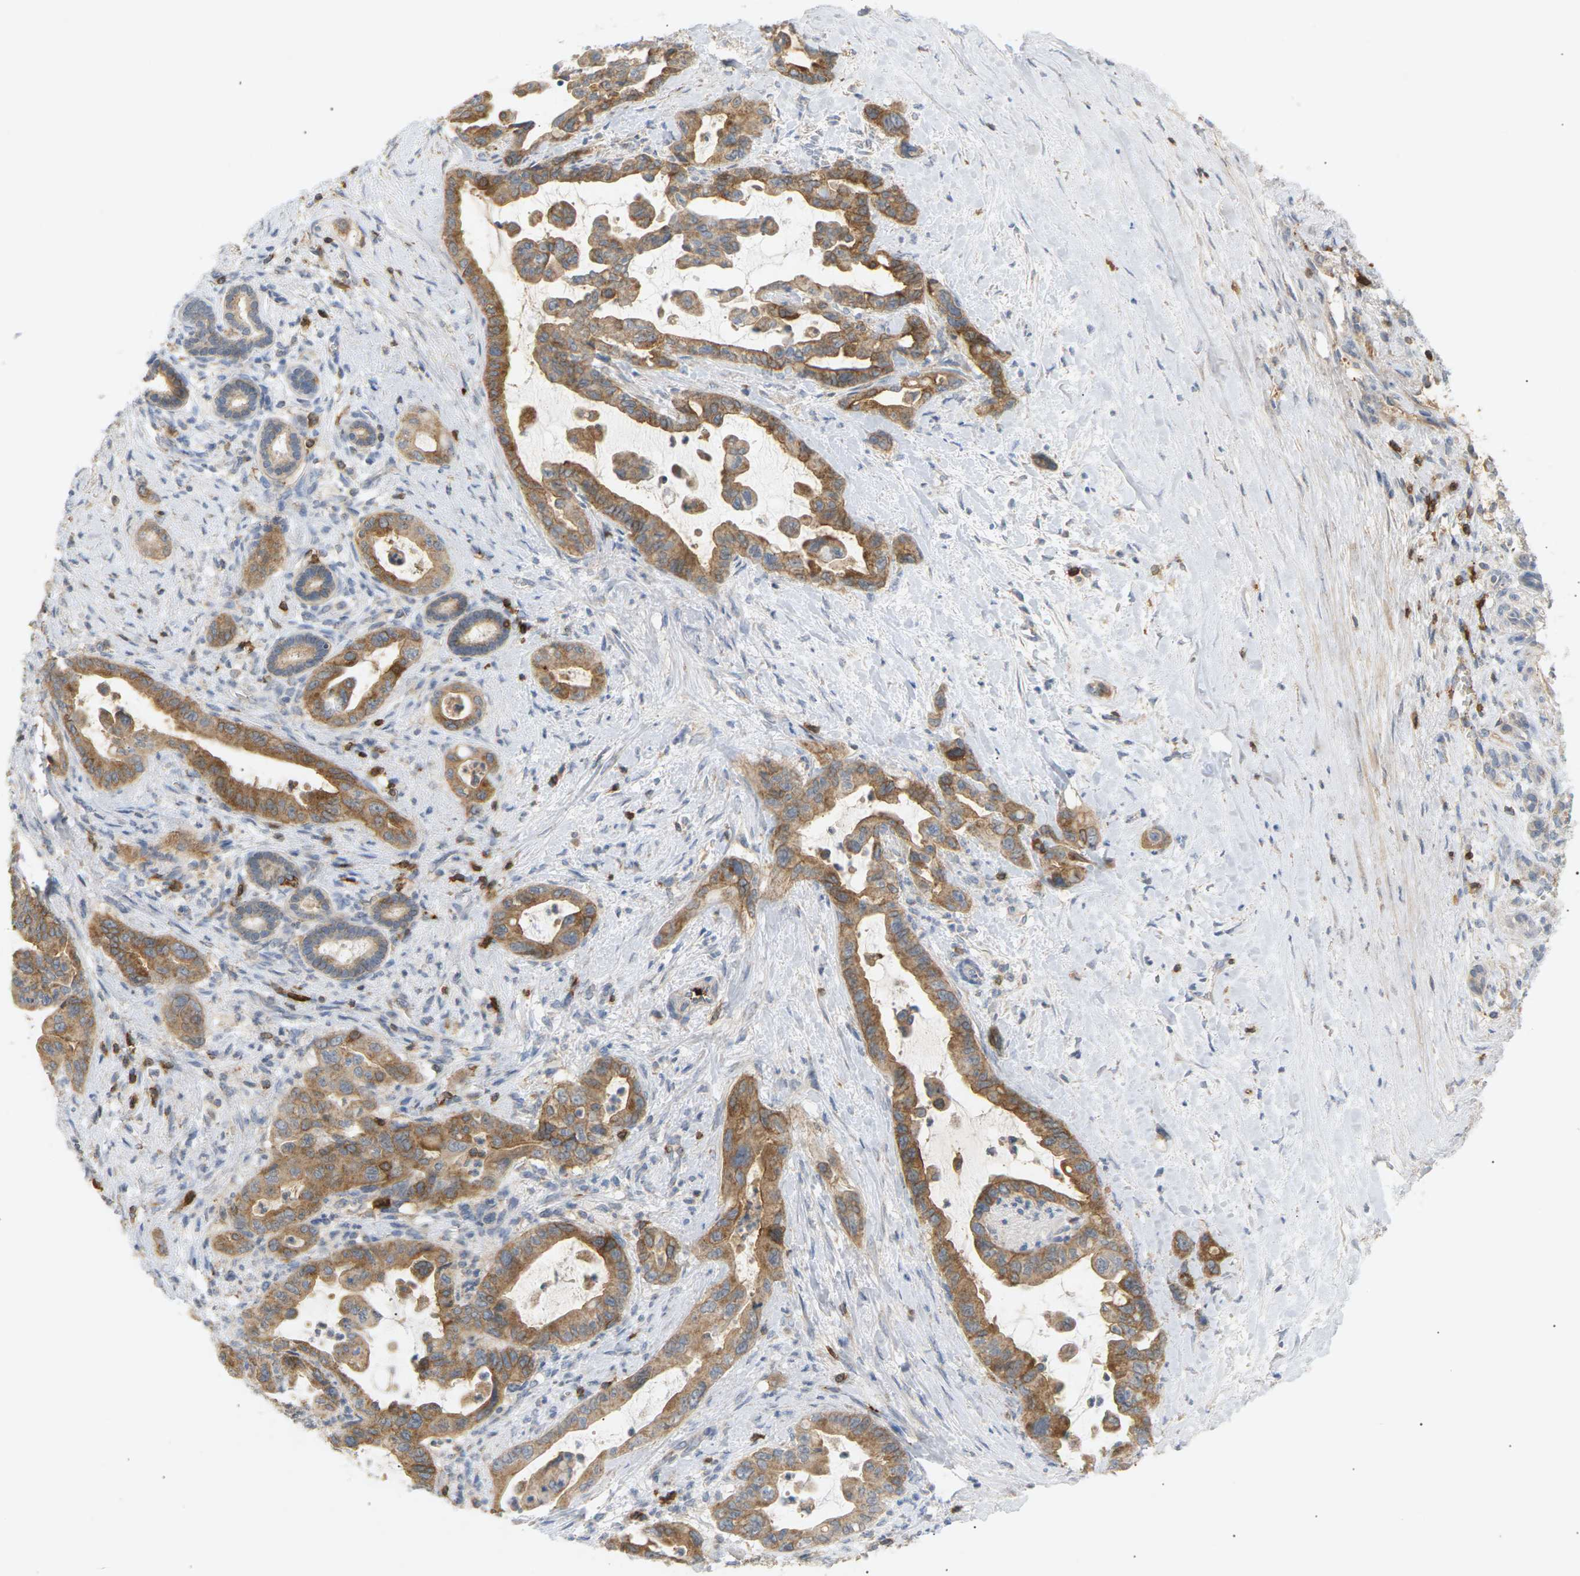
{"staining": {"intensity": "moderate", "quantity": ">75%", "location": "cytoplasmic/membranous"}, "tissue": "pancreatic cancer", "cell_type": "Tumor cells", "image_type": "cancer", "snomed": [{"axis": "morphology", "description": "Adenocarcinoma, NOS"}, {"axis": "topography", "description": "Pancreas"}], "caption": "Protein analysis of adenocarcinoma (pancreatic) tissue displays moderate cytoplasmic/membranous expression in approximately >75% of tumor cells. Immunohistochemistry stains the protein in brown and the nuclei are stained blue.", "gene": "LIME1", "patient": {"sex": "male", "age": 70}}